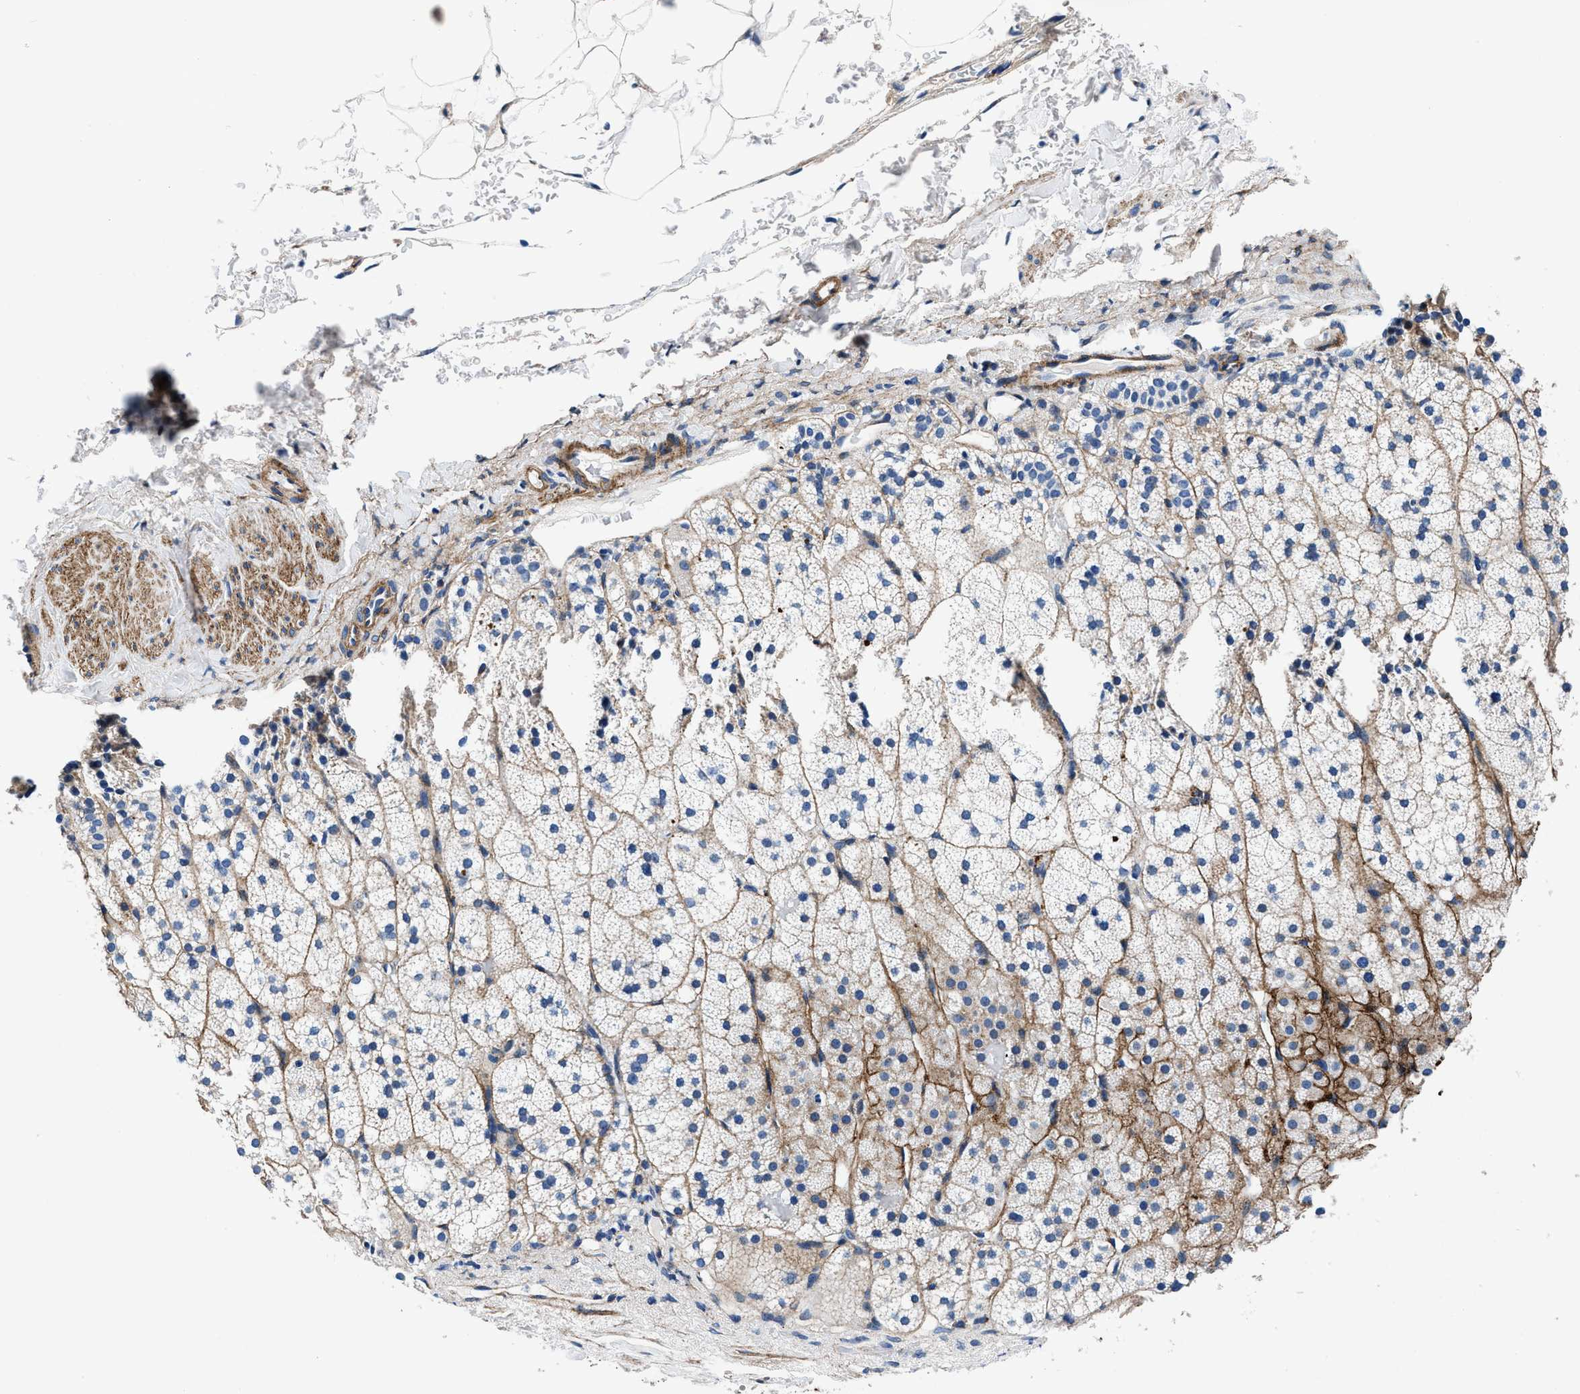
{"staining": {"intensity": "weak", "quantity": "25%-75%", "location": "cytoplasmic/membranous"}, "tissue": "adrenal gland", "cell_type": "Glandular cells", "image_type": "normal", "snomed": [{"axis": "morphology", "description": "Normal tissue, NOS"}, {"axis": "topography", "description": "Adrenal gland"}], "caption": "Immunohistochemistry (IHC) staining of benign adrenal gland, which displays low levels of weak cytoplasmic/membranous positivity in about 25%-75% of glandular cells indicating weak cytoplasmic/membranous protein expression. The staining was performed using DAB (3,3'-diaminobenzidine) (brown) for protein detection and nuclei were counterstained in hematoxylin (blue).", "gene": "DAG1", "patient": {"sex": "male", "age": 35}}